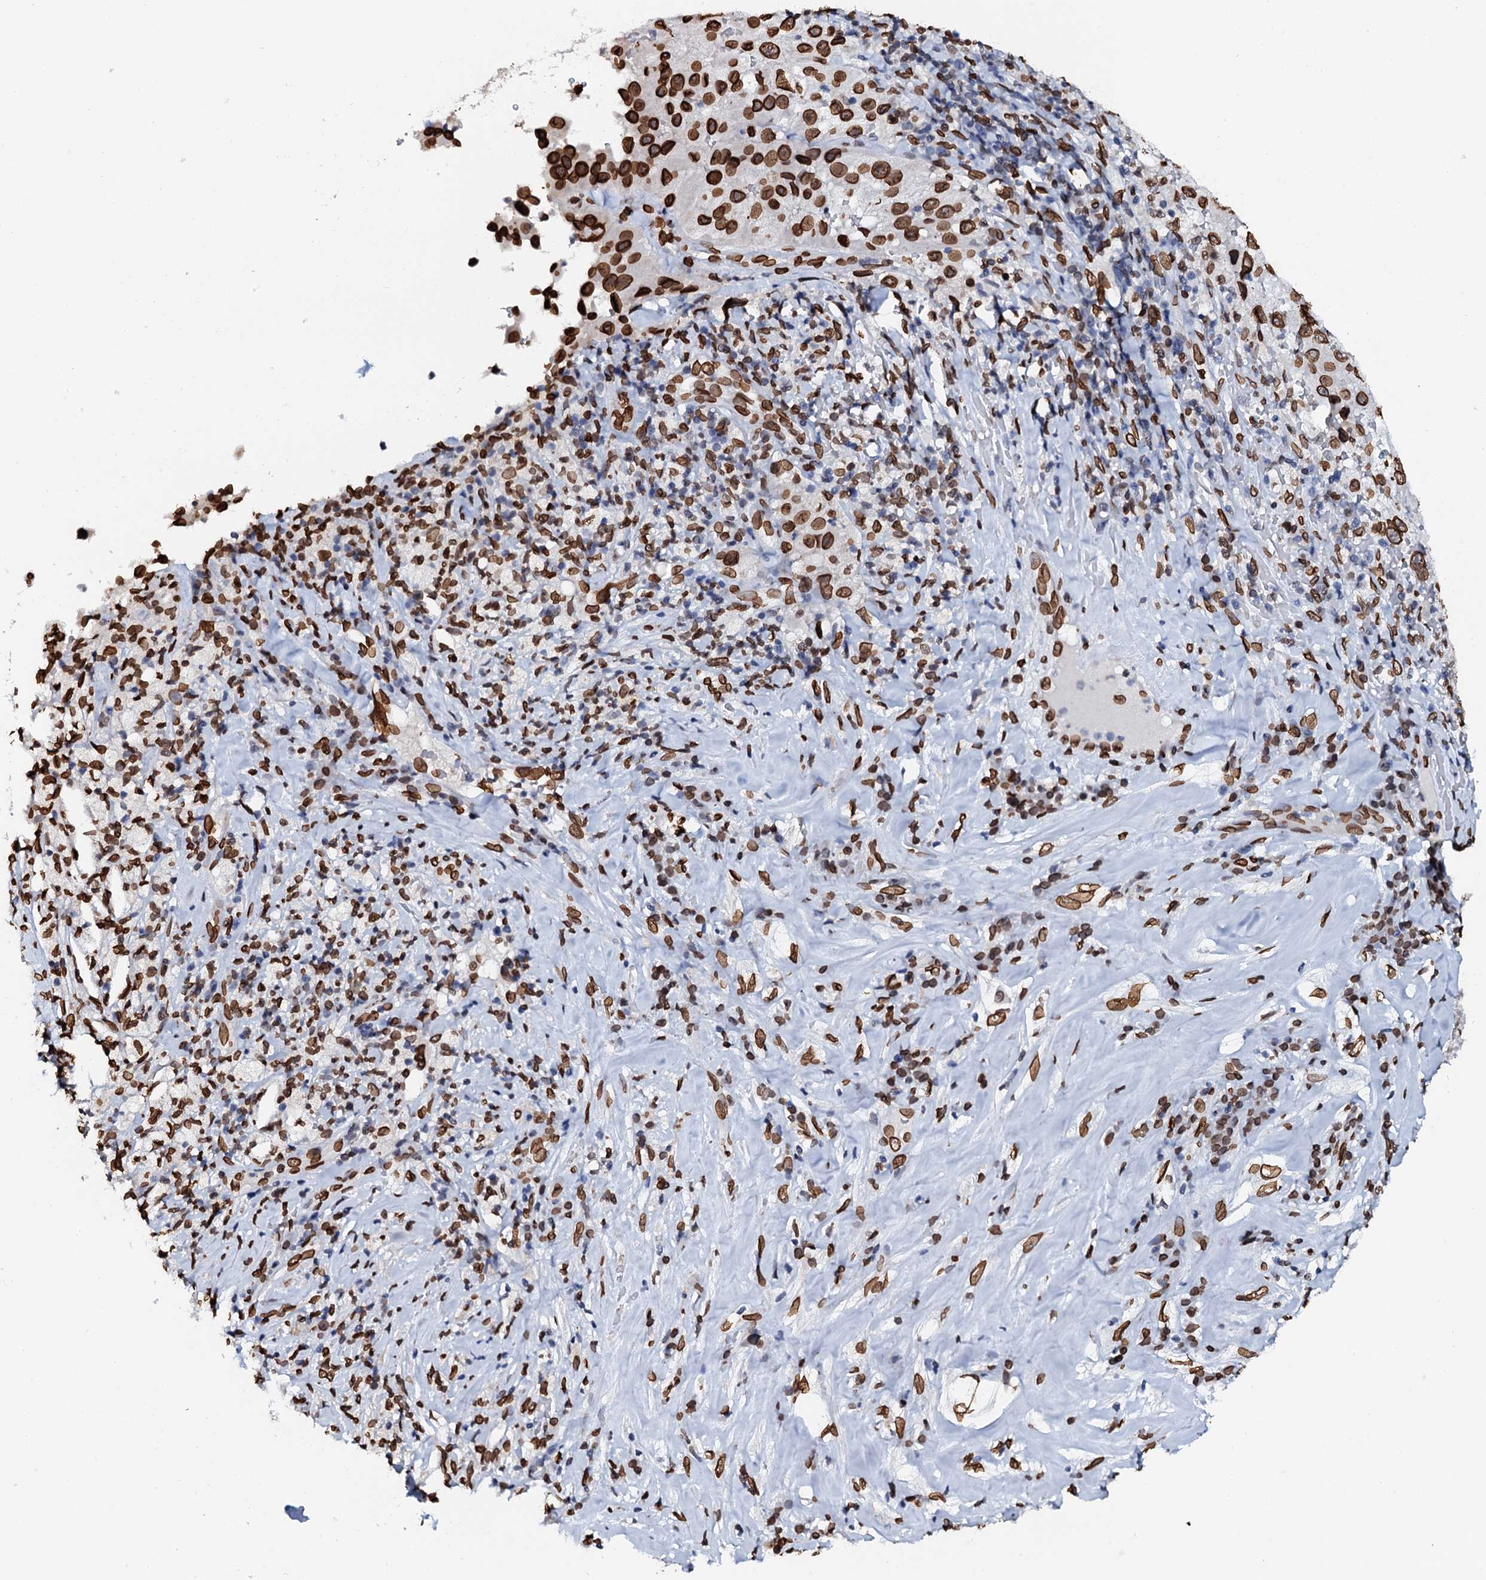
{"staining": {"intensity": "strong", "quantity": ">75%", "location": "nuclear"}, "tissue": "melanoma", "cell_type": "Tumor cells", "image_type": "cancer", "snomed": [{"axis": "morphology", "description": "Malignant melanoma, Metastatic site"}, {"axis": "topography", "description": "Lymph node"}], "caption": "Immunohistochemical staining of malignant melanoma (metastatic site) shows high levels of strong nuclear protein staining in about >75% of tumor cells.", "gene": "KATNAL2", "patient": {"sex": "male", "age": 62}}